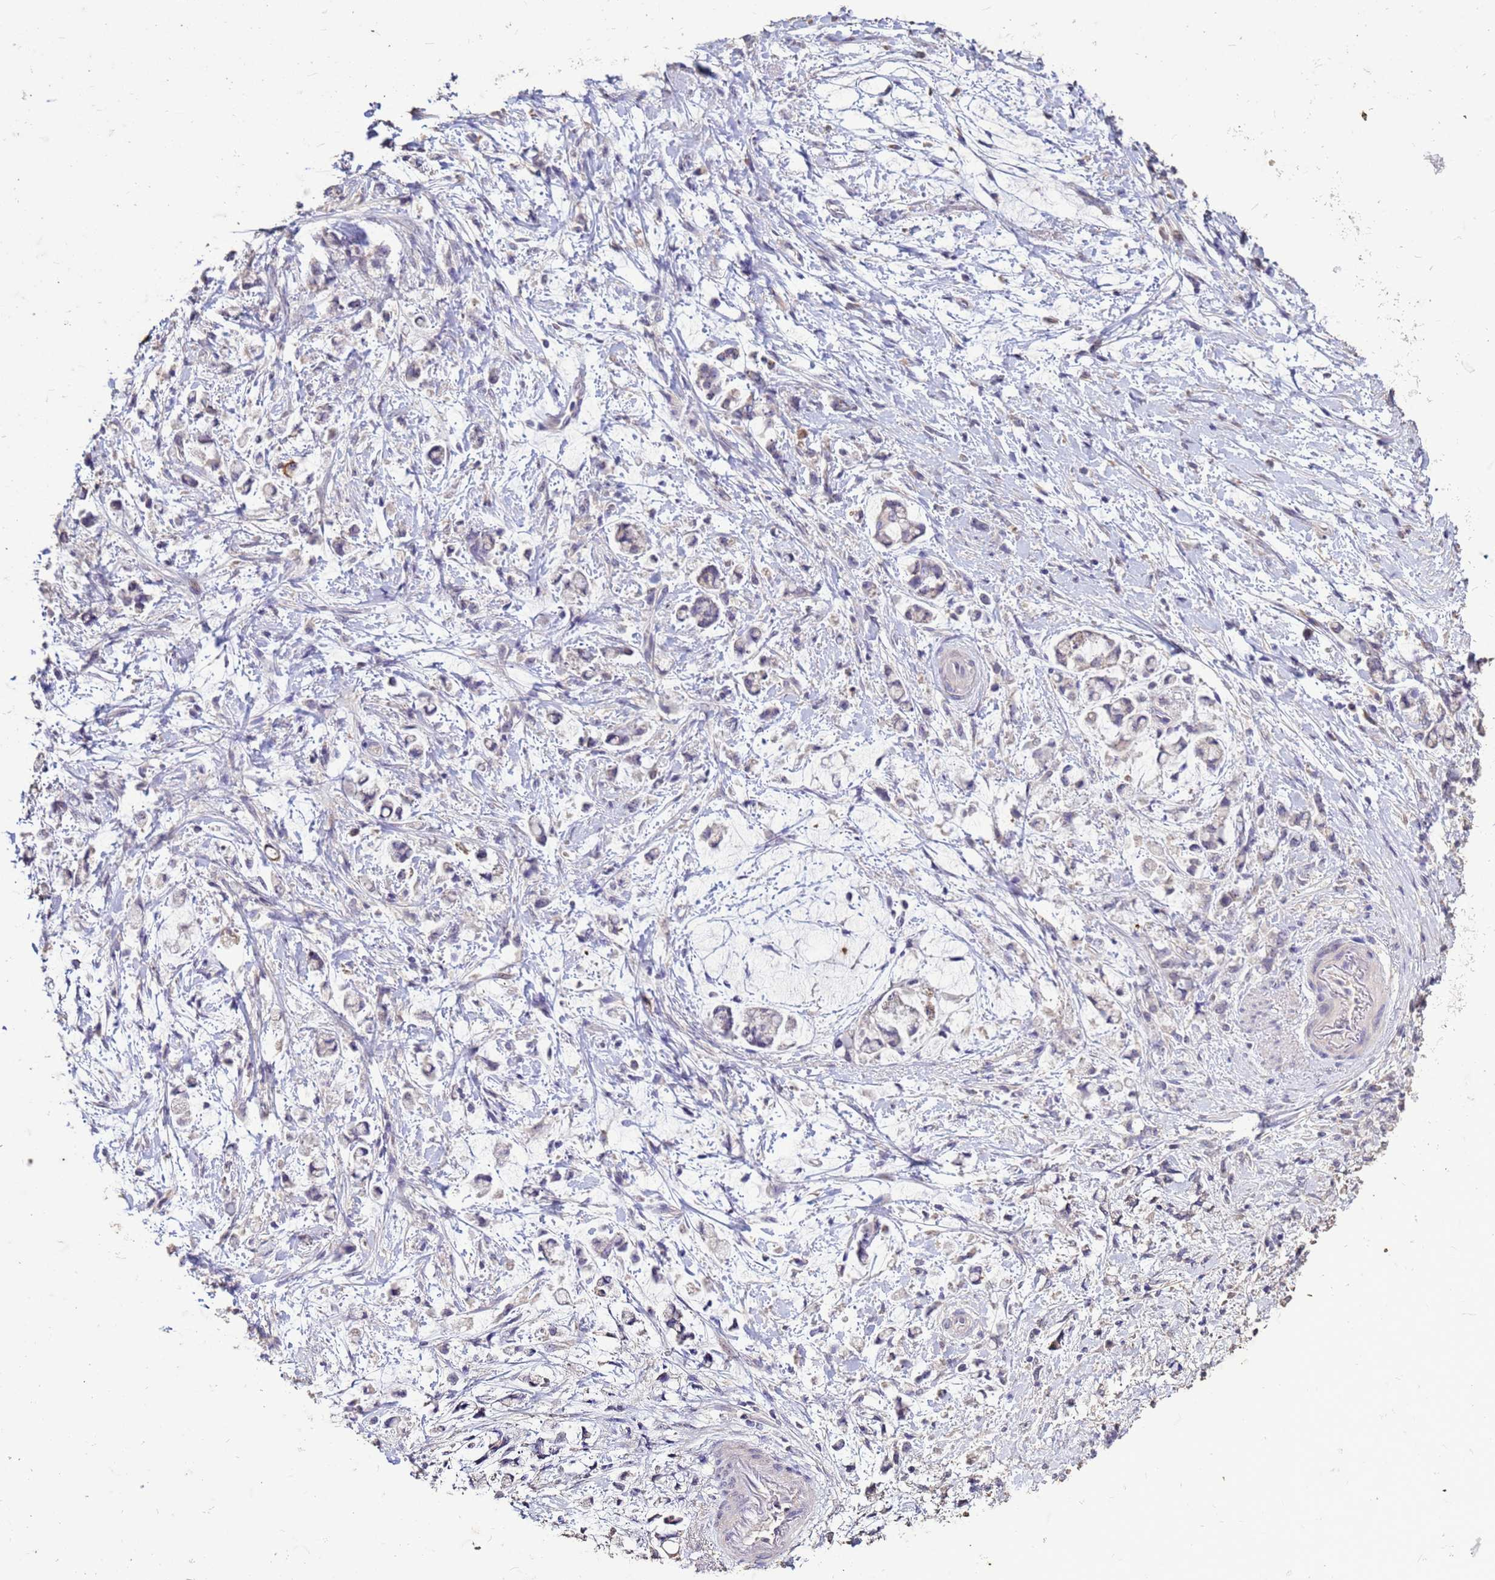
{"staining": {"intensity": "negative", "quantity": "none", "location": "none"}, "tissue": "stomach cancer", "cell_type": "Tumor cells", "image_type": "cancer", "snomed": [{"axis": "morphology", "description": "Adenocarcinoma, NOS"}, {"axis": "topography", "description": "Stomach"}], "caption": "This is an immunohistochemistry photomicrograph of human stomach cancer. There is no positivity in tumor cells.", "gene": "FAM184B", "patient": {"sex": "female", "age": 60}}